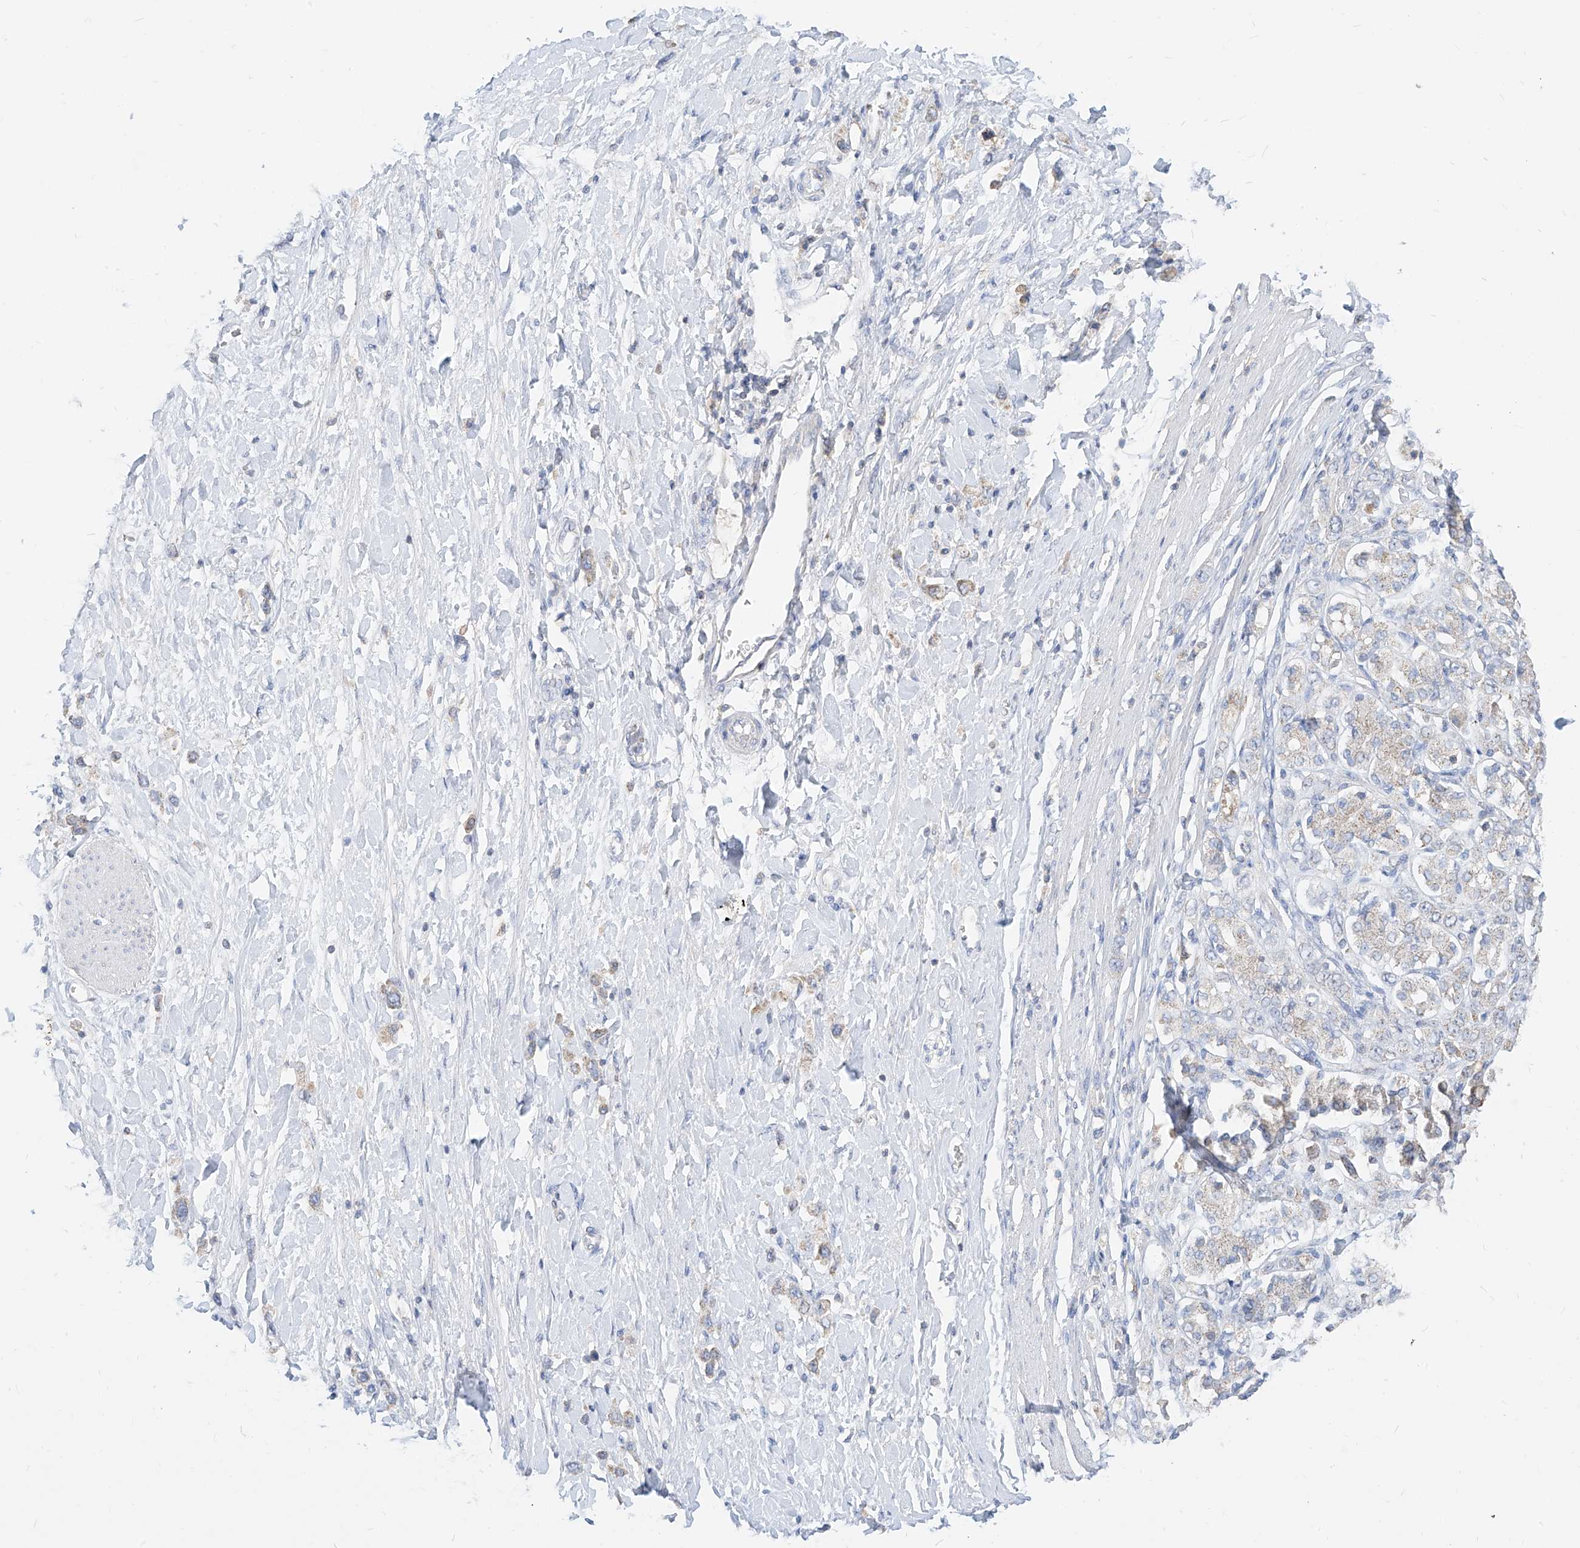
{"staining": {"intensity": "weak", "quantity": "<25%", "location": "cytoplasmic/membranous"}, "tissue": "stomach cancer", "cell_type": "Tumor cells", "image_type": "cancer", "snomed": [{"axis": "morphology", "description": "Adenocarcinoma, NOS"}, {"axis": "topography", "description": "Stomach"}], "caption": "Adenocarcinoma (stomach) was stained to show a protein in brown. There is no significant staining in tumor cells.", "gene": "RASA2", "patient": {"sex": "female", "age": 65}}